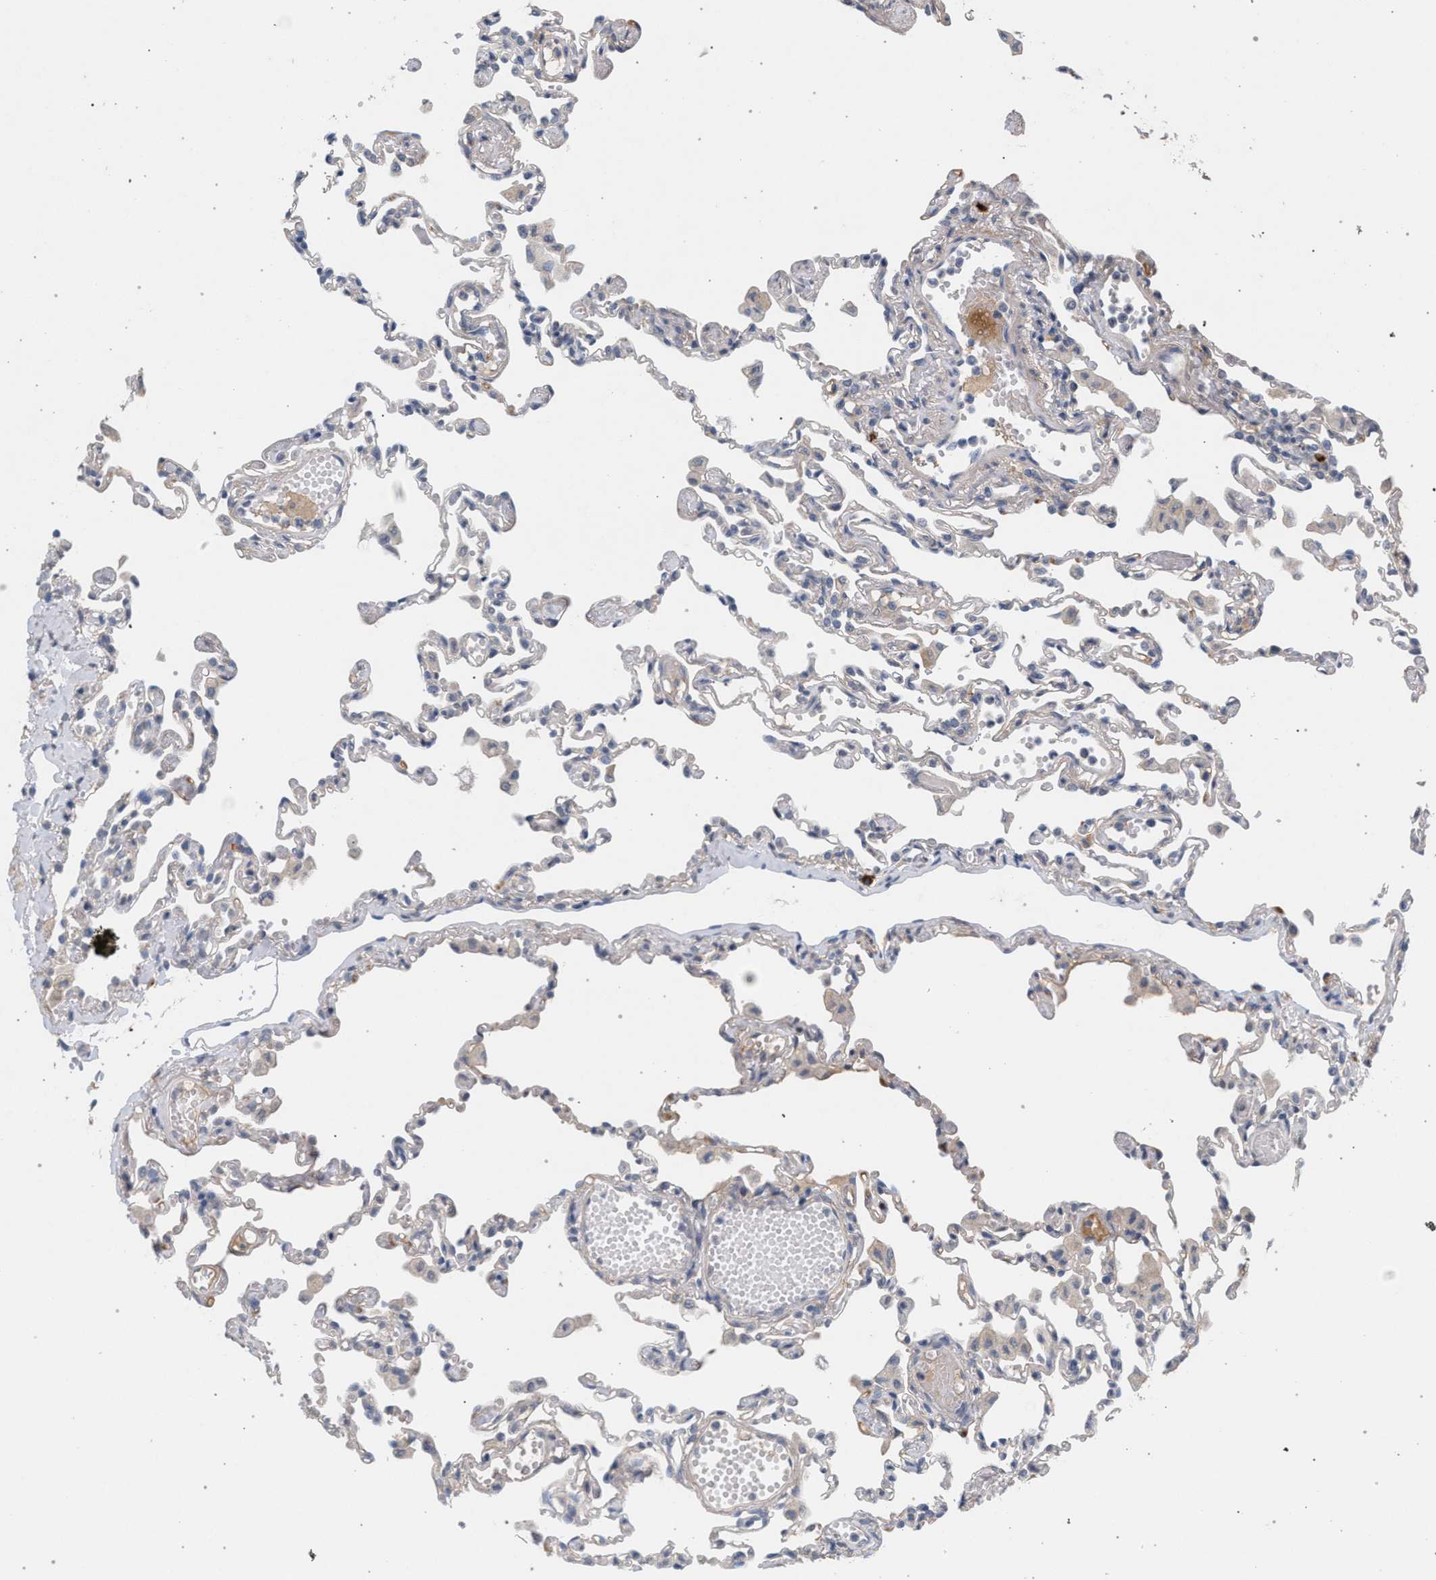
{"staining": {"intensity": "negative", "quantity": "none", "location": "none"}, "tissue": "lung", "cell_type": "Alveolar cells", "image_type": "normal", "snomed": [{"axis": "morphology", "description": "Normal tissue, NOS"}, {"axis": "topography", "description": "Bronchus"}, {"axis": "topography", "description": "Lung"}], "caption": "This is an immunohistochemistry (IHC) micrograph of normal human lung. There is no positivity in alveolar cells.", "gene": "MAMDC2", "patient": {"sex": "female", "age": 49}}